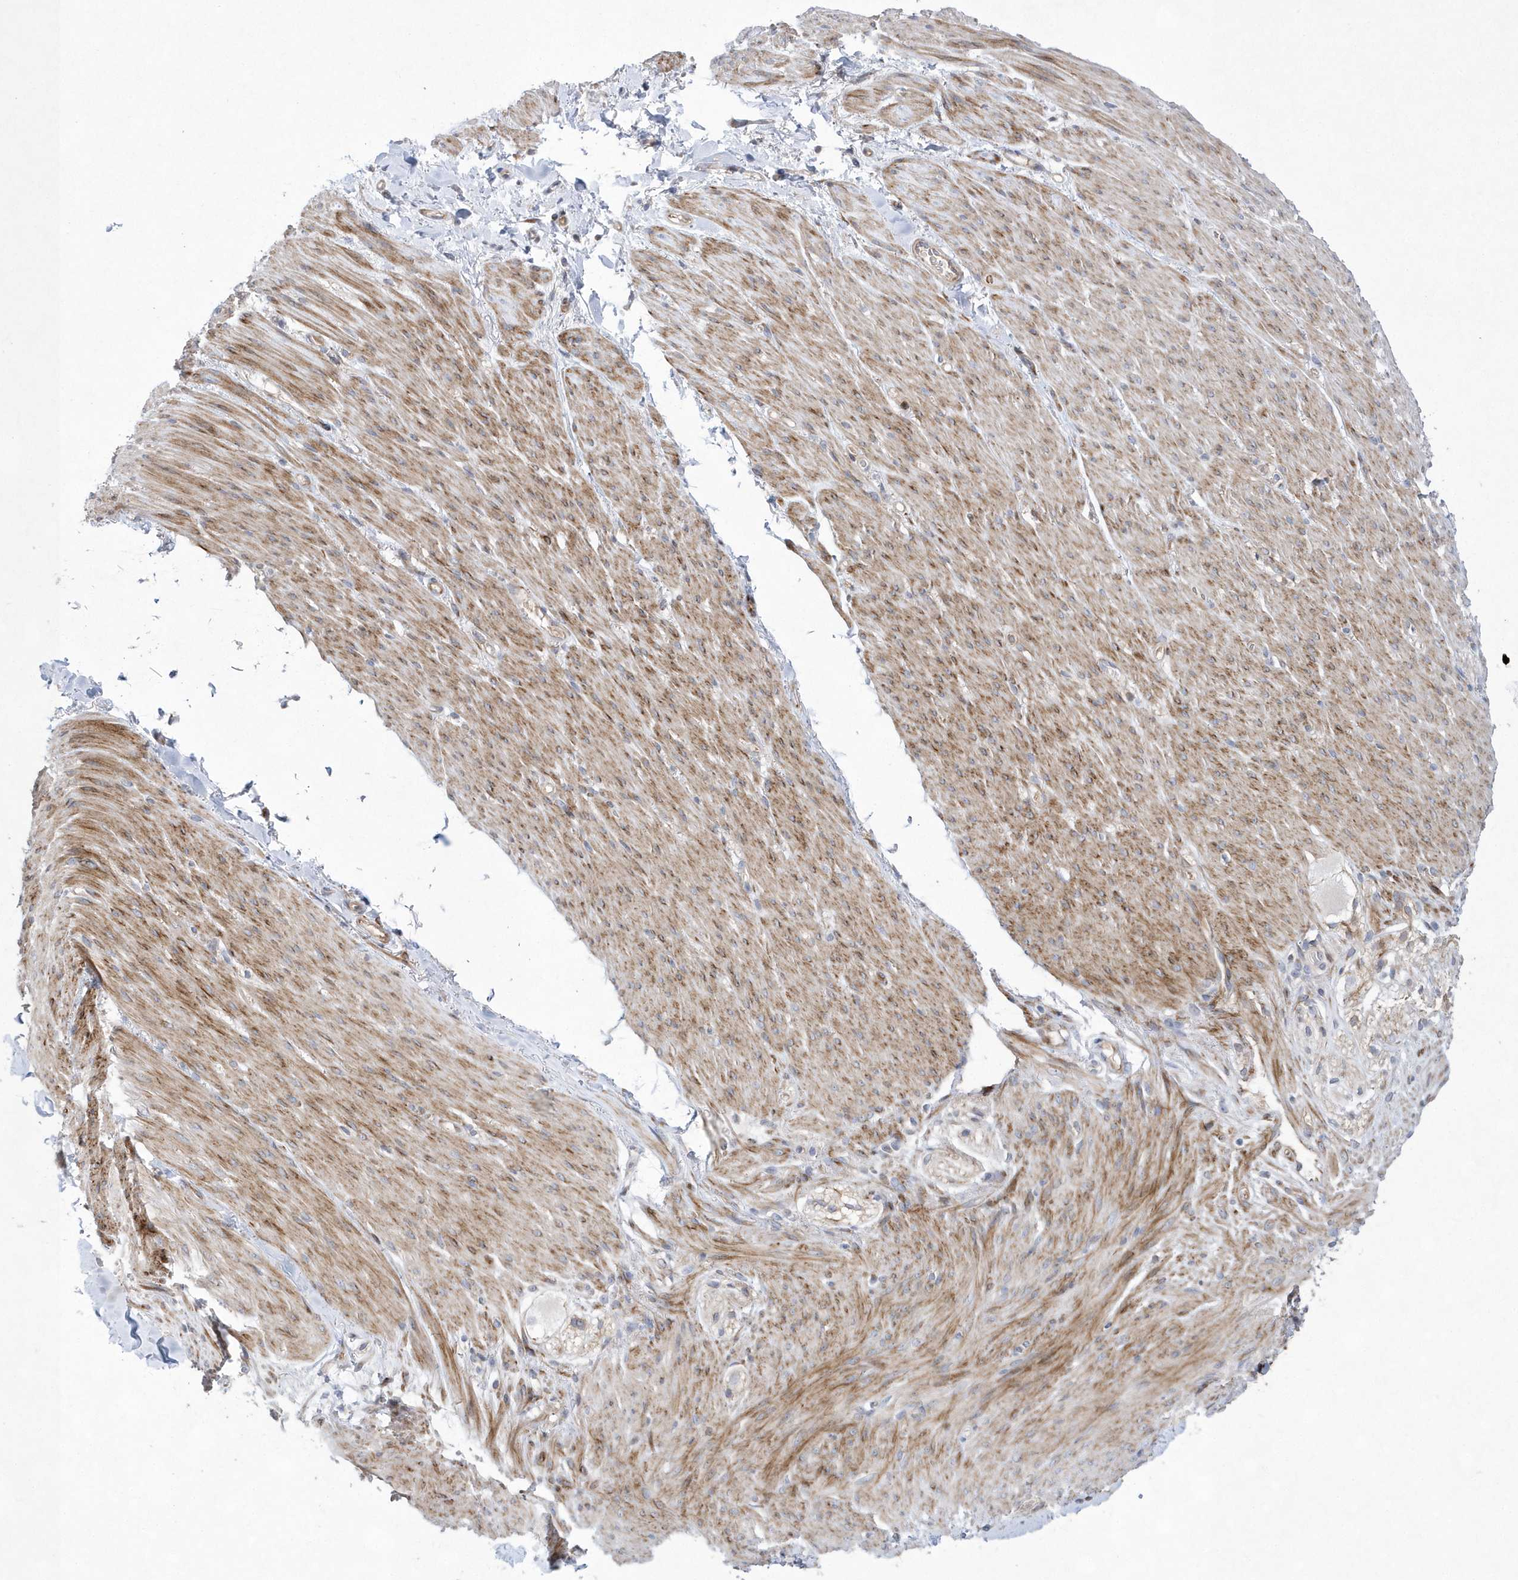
{"staining": {"intensity": "weak", "quantity": "25%-75%", "location": "cytoplasmic/membranous"}, "tissue": "adipose tissue", "cell_type": "Adipocytes", "image_type": "normal", "snomed": [{"axis": "morphology", "description": "Normal tissue, NOS"}, {"axis": "topography", "description": "Colon"}, {"axis": "topography", "description": "Peripheral nerve tissue"}], "caption": "Immunohistochemical staining of benign human adipose tissue demonstrates low levels of weak cytoplasmic/membranous staining in approximately 25%-75% of adipocytes. The staining was performed using DAB, with brown indicating positive protein expression. Nuclei are stained blue with hematoxylin.", "gene": "TMEM132B", "patient": {"sex": "female", "age": 61}}